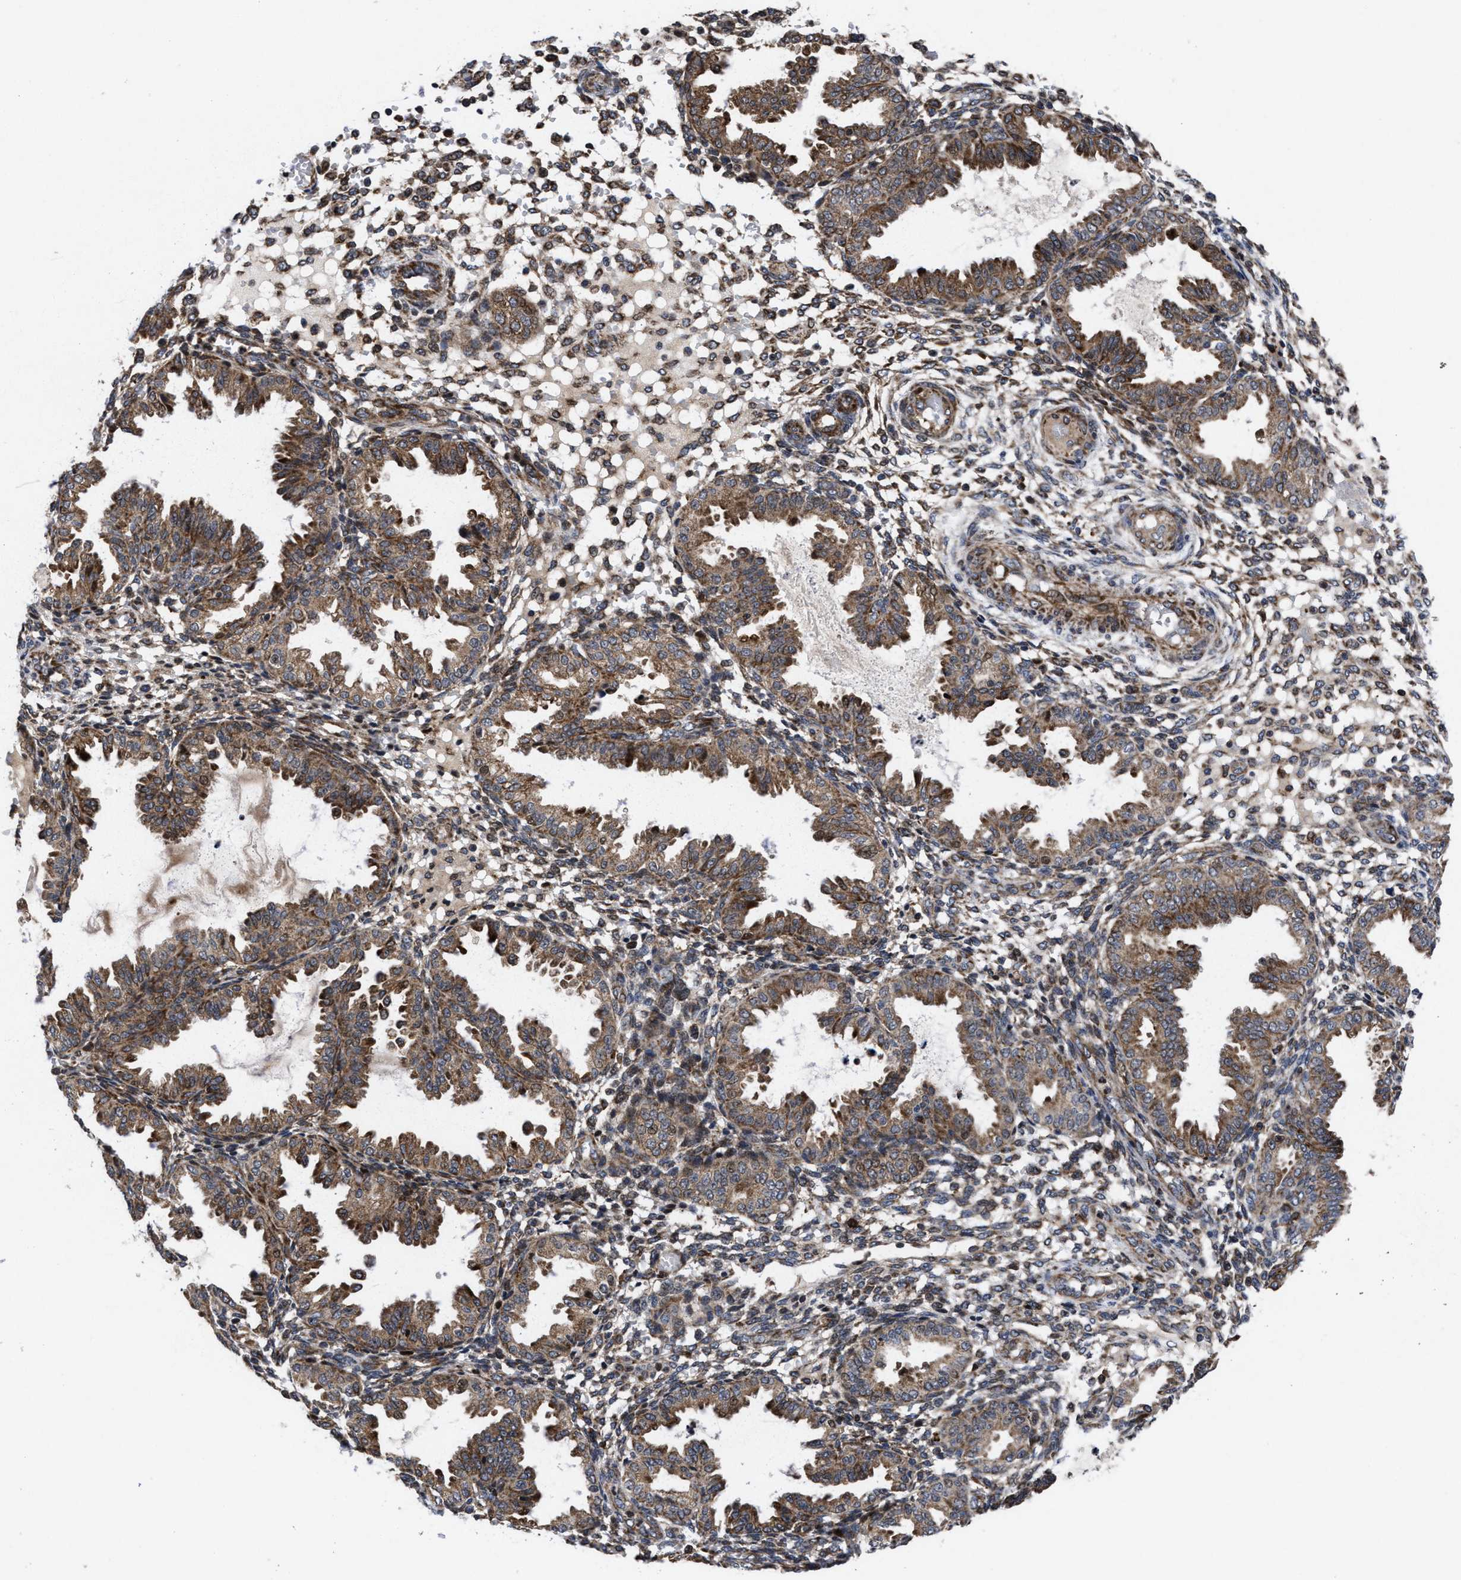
{"staining": {"intensity": "moderate", "quantity": "25%-75%", "location": "cytoplasmic/membranous"}, "tissue": "endometrium", "cell_type": "Cells in endometrial stroma", "image_type": "normal", "snomed": [{"axis": "morphology", "description": "Normal tissue, NOS"}, {"axis": "topography", "description": "Endometrium"}], "caption": "Benign endometrium was stained to show a protein in brown. There is medium levels of moderate cytoplasmic/membranous expression in about 25%-75% of cells in endometrial stroma. (brown staining indicates protein expression, while blue staining denotes nuclei).", "gene": "MRPL50", "patient": {"sex": "female", "age": 33}}